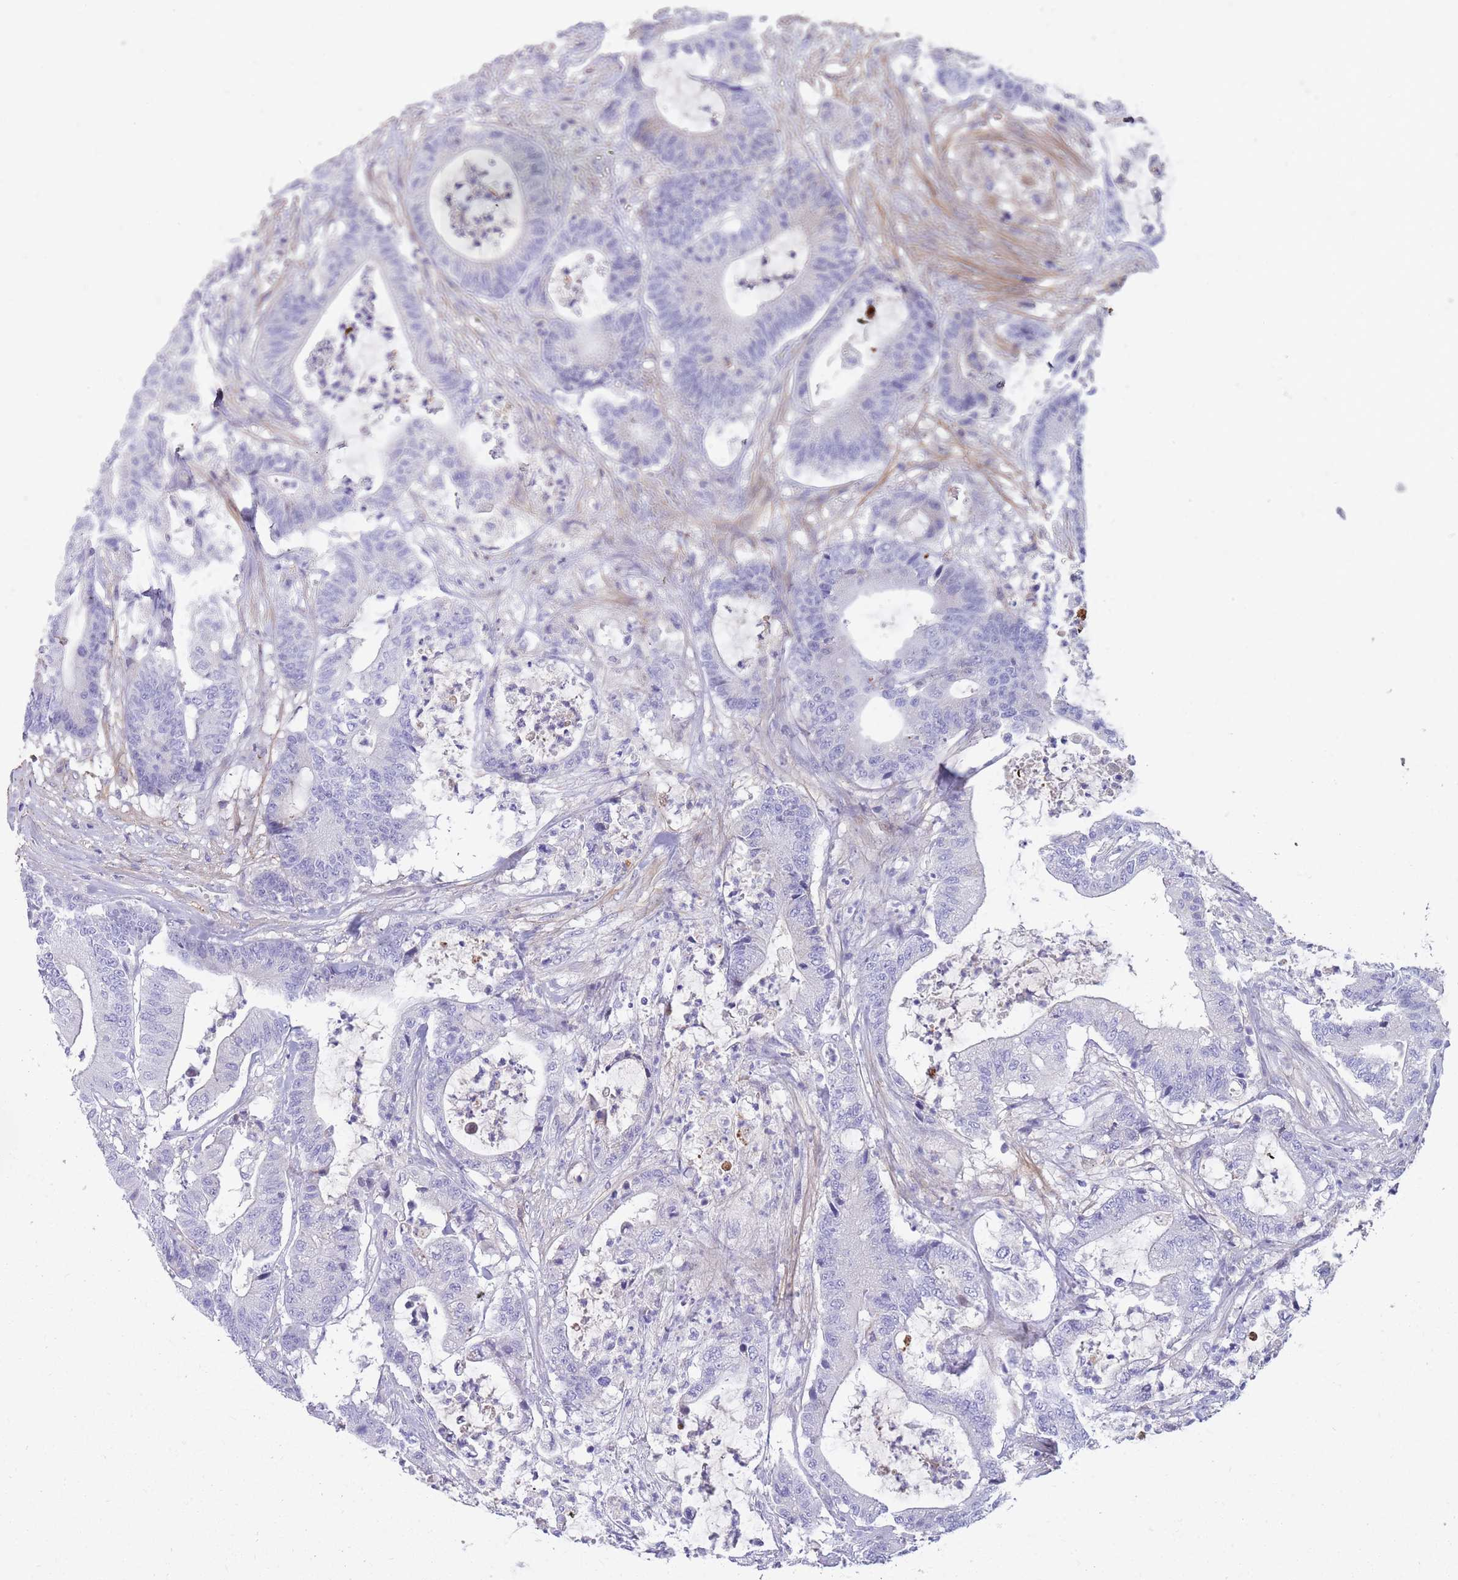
{"staining": {"intensity": "negative", "quantity": "none", "location": "none"}, "tissue": "colorectal cancer", "cell_type": "Tumor cells", "image_type": "cancer", "snomed": [{"axis": "morphology", "description": "Adenocarcinoma, NOS"}, {"axis": "topography", "description": "Colon"}], "caption": "Tumor cells show no significant positivity in colorectal cancer.", "gene": "LEPROTL1", "patient": {"sex": "female", "age": 84}}